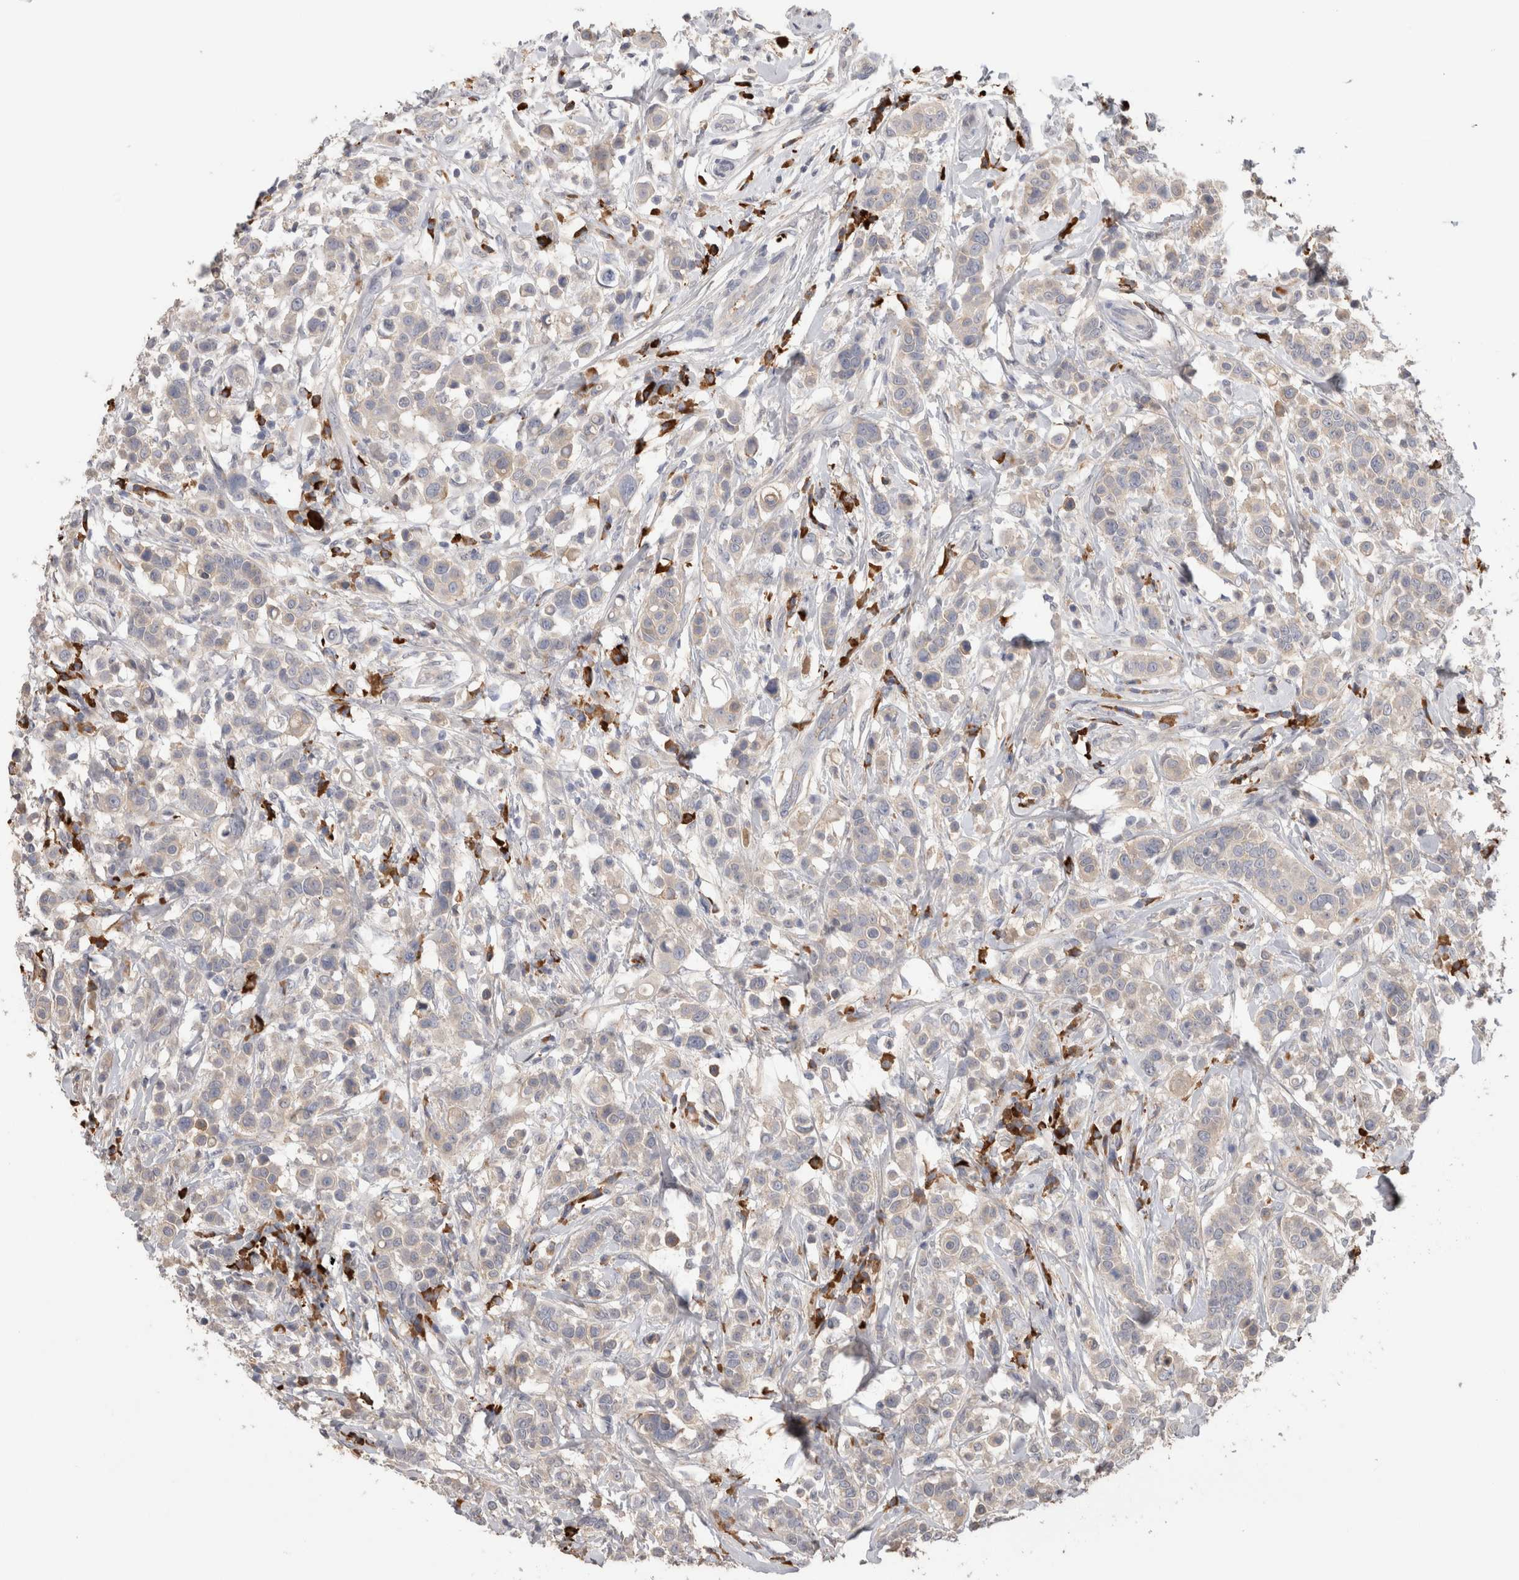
{"staining": {"intensity": "negative", "quantity": "none", "location": "none"}, "tissue": "breast cancer", "cell_type": "Tumor cells", "image_type": "cancer", "snomed": [{"axis": "morphology", "description": "Duct carcinoma"}, {"axis": "topography", "description": "Breast"}], "caption": "High power microscopy image of an immunohistochemistry (IHC) micrograph of breast infiltrating ductal carcinoma, revealing no significant positivity in tumor cells.", "gene": "PPP3CC", "patient": {"sex": "female", "age": 27}}